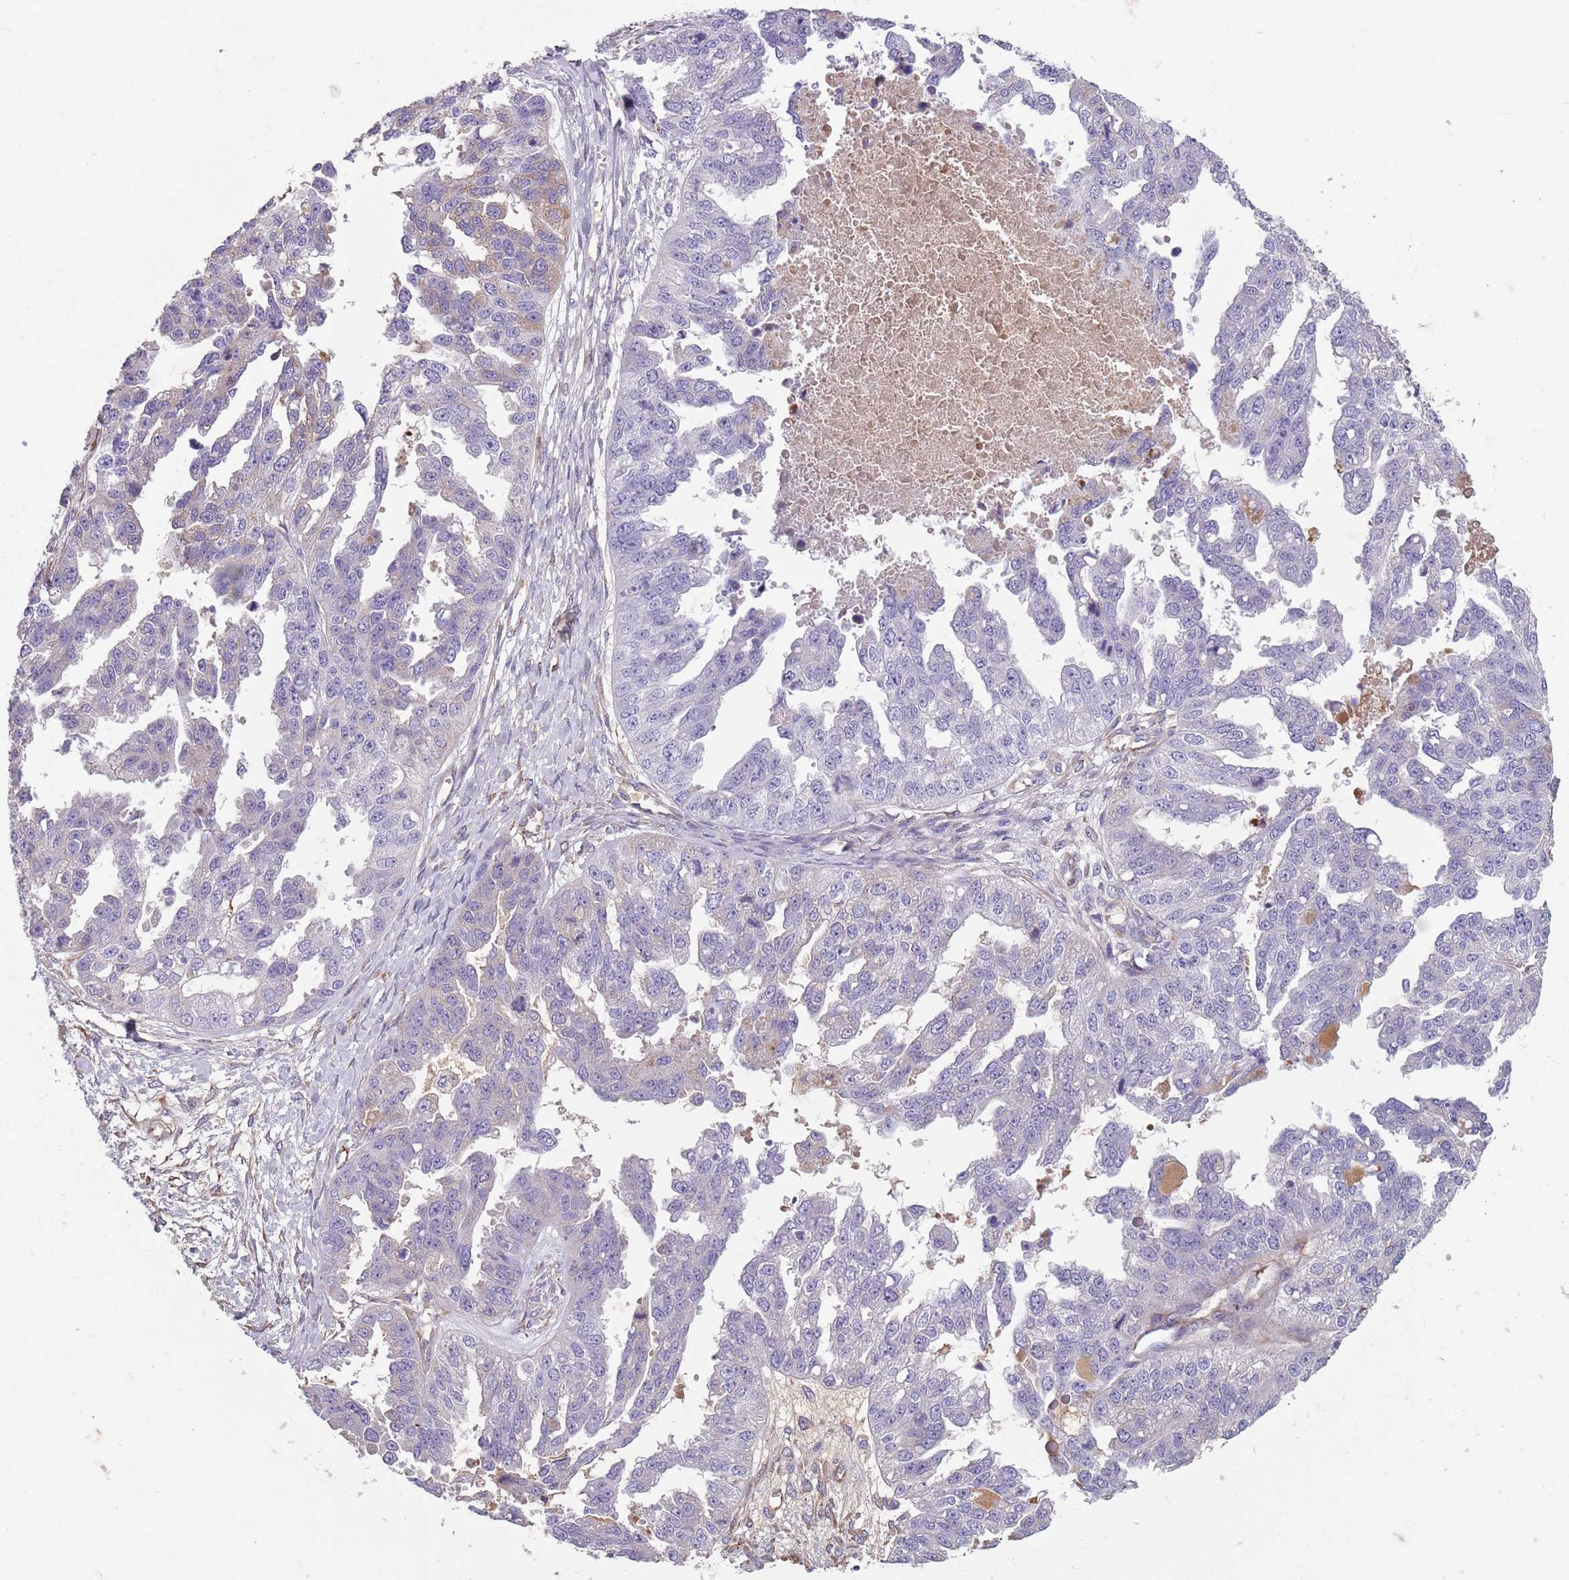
{"staining": {"intensity": "weak", "quantity": "<25%", "location": "cytoplasmic/membranous"}, "tissue": "ovarian cancer", "cell_type": "Tumor cells", "image_type": "cancer", "snomed": [{"axis": "morphology", "description": "Cystadenocarcinoma, serous, NOS"}, {"axis": "topography", "description": "Ovary"}], "caption": "The immunohistochemistry micrograph has no significant positivity in tumor cells of ovarian serous cystadenocarcinoma tissue.", "gene": "TAS2R38", "patient": {"sex": "female", "age": 58}}